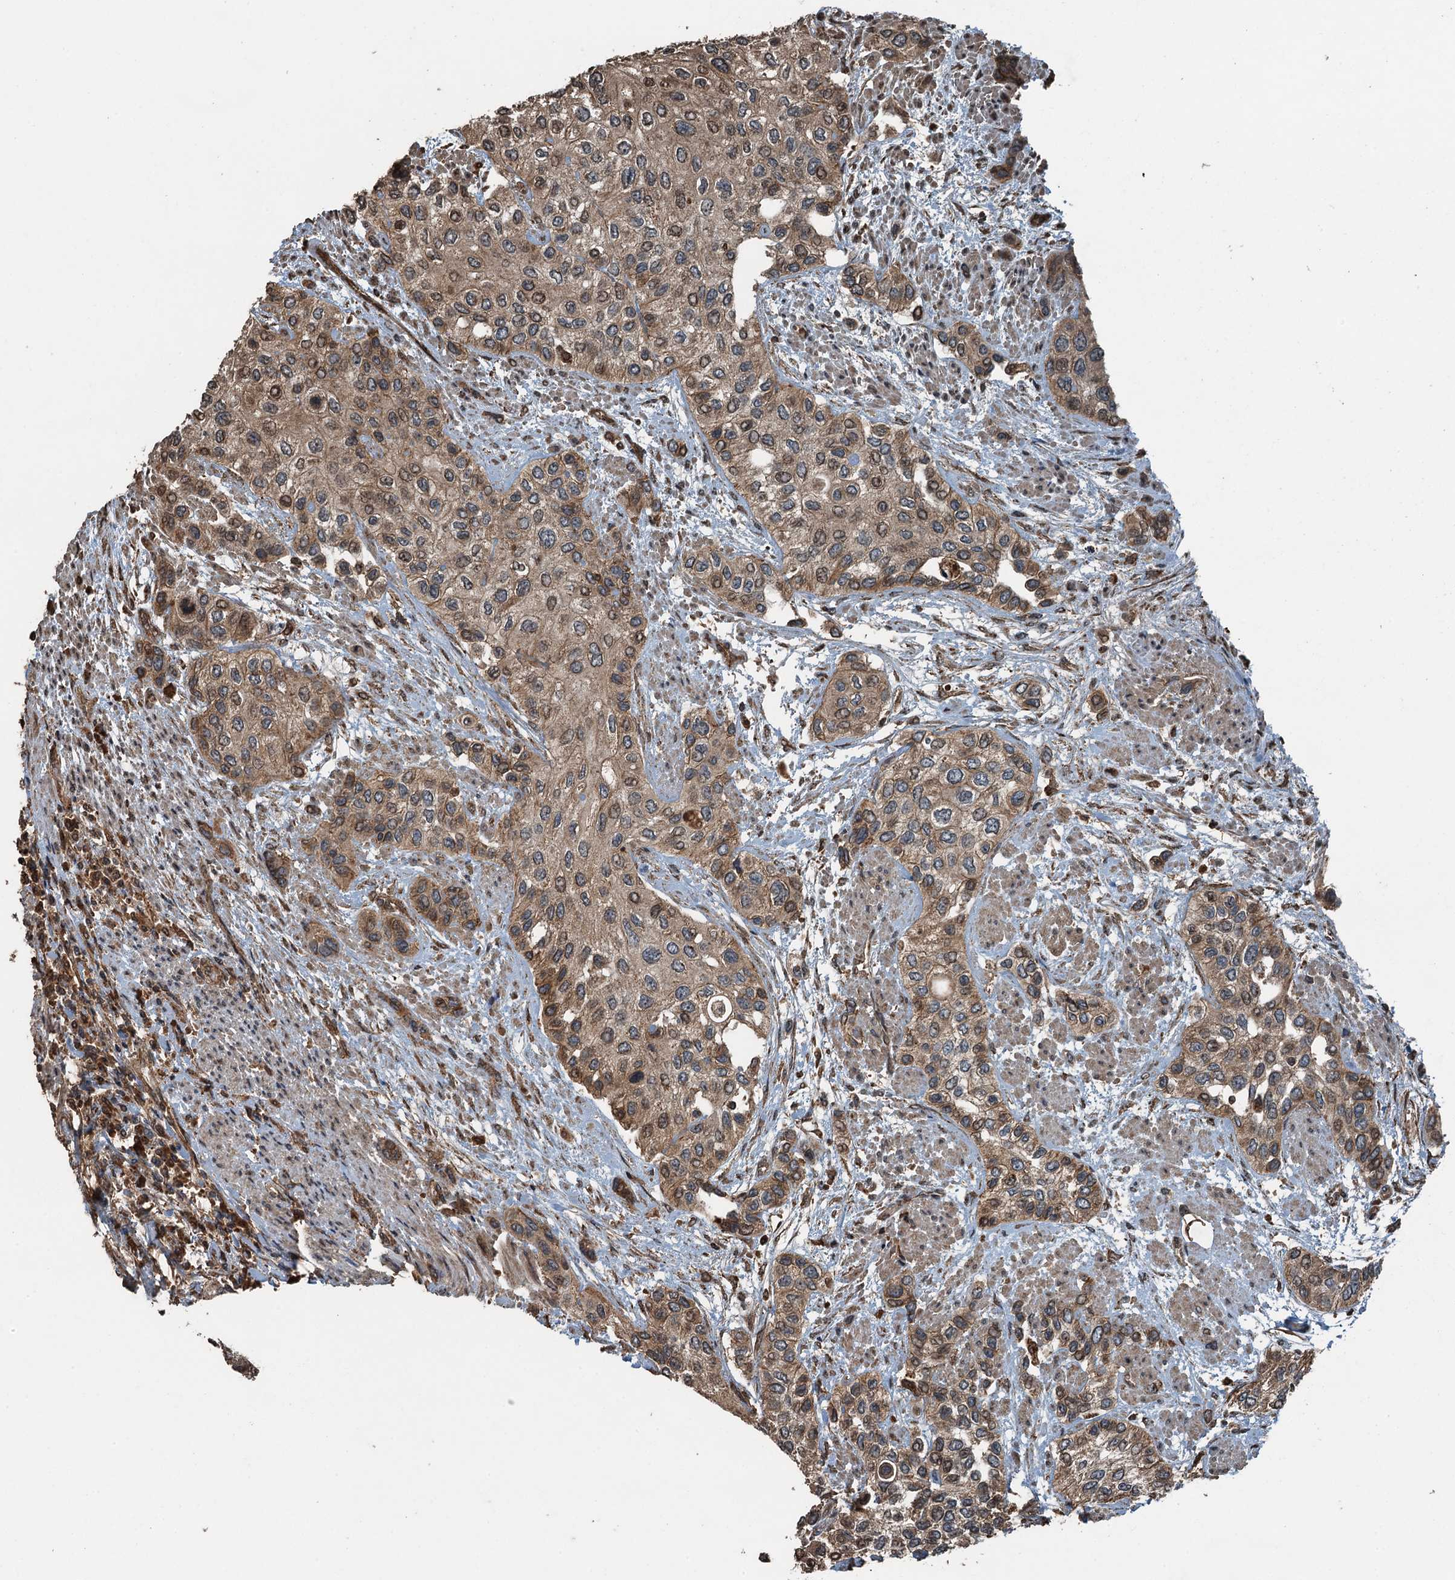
{"staining": {"intensity": "moderate", "quantity": ">75%", "location": "cytoplasmic/membranous,nuclear"}, "tissue": "urothelial cancer", "cell_type": "Tumor cells", "image_type": "cancer", "snomed": [{"axis": "morphology", "description": "Normal tissue, NOS"}, {"axis": "morphology", "description": "Urothelial carcinoma, High grade"}, {"axis": "topography", "description": "Vascular tissue"}, {"axis": "topography", "description": "Urinary bladder"}], "caption": "Human urothelial carcinoma (high-grade) stained with a brown dye displays moderate cytoplasmic/membranous and nuclear positive positivity in approximately >75% of tumor cells.", "gene": "TCTN1", "patient": {"sex": "female", "age": 56}}